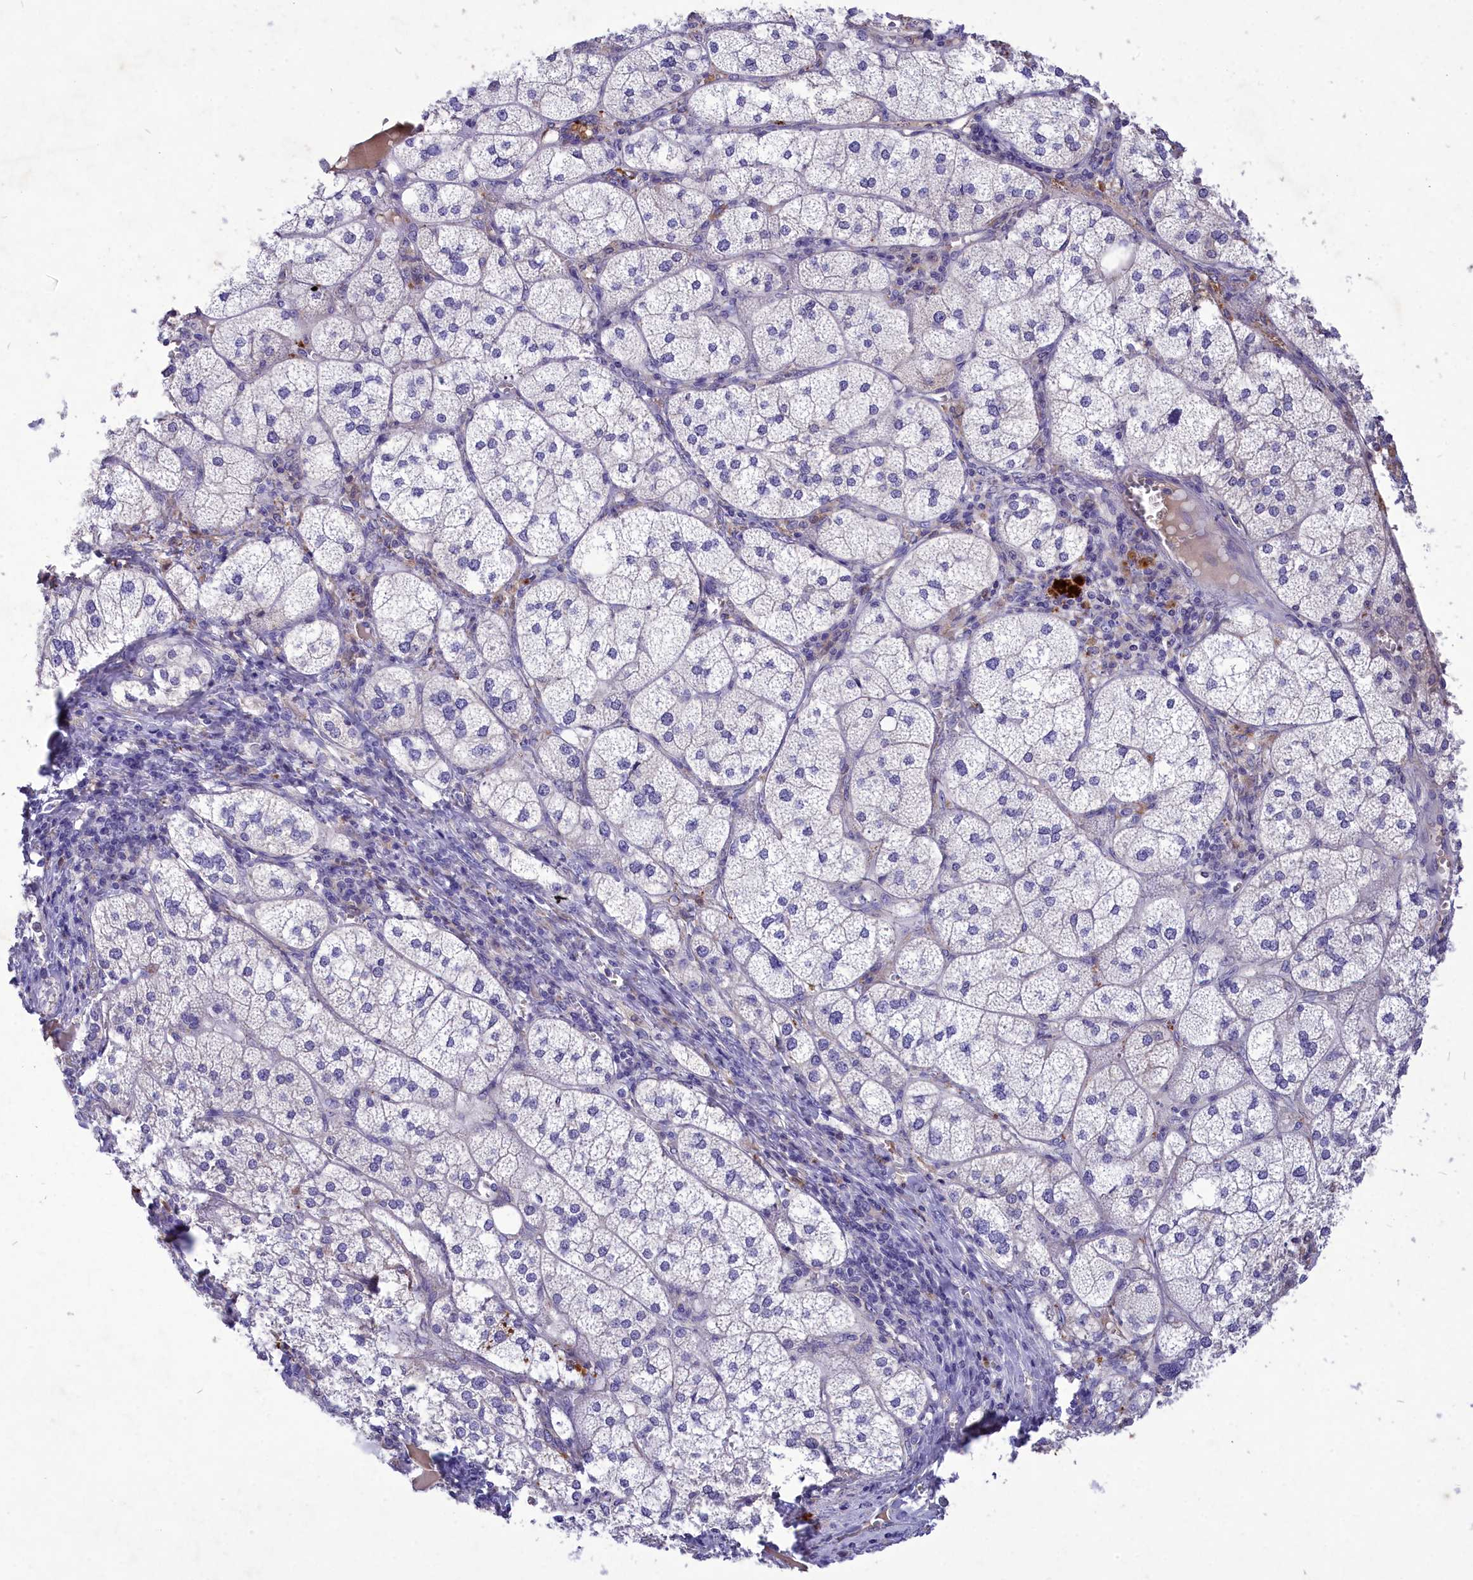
{"staining": {"intensity": "moderate", "quantity": "<25%", "location": "cytoplasmic/membranous"}, "tissue": "adrenal gland", "cell_type": "Glandular cells", "image_type": "normal", "snomed": [{"axis": "morphology", "description": "Normal tissue, NOS"}, {"axis": "topography", "description": "Adrenal gland"}], "caption": "IHC of normal adrenal gland reveals low levels of moderate cytoplasmic/membranous positivity in approximately <25% of glandular cells.", "gene": "DEFB119", "patient": {"sex": "female", "age": 61}}